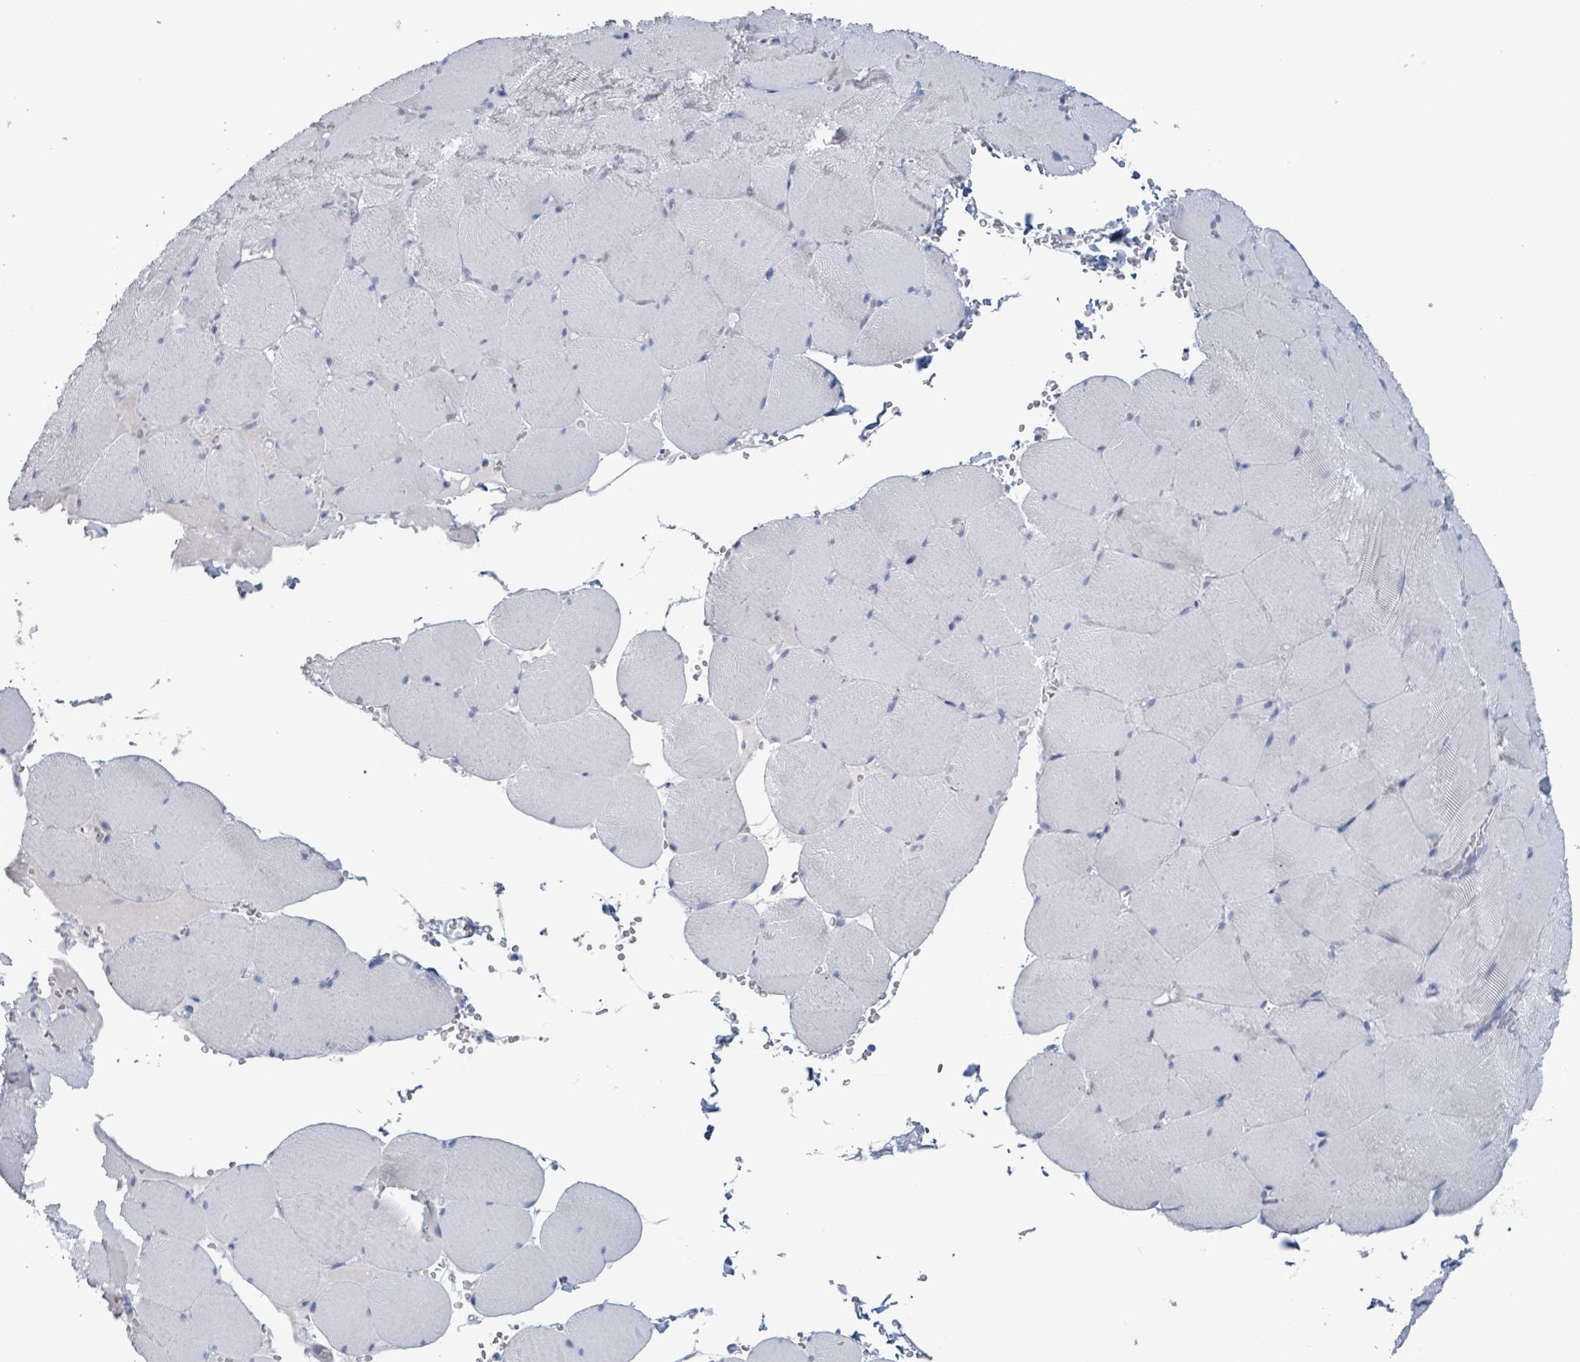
{"staining": {"intensity": "negative", "quantity": "none", "location": "none"}, "tissue": "skeletal muscle", "cell_type": "Myocytes", "image_type": "normal", "snomed": [{"axis": "morphology", "description": "Normal tissue, NOS"}, {"axis": "topography", "description": "Skeletal muscle"}, {"axis": "topography", "description": "Head-Neck"}], "caption": "There is no significant staining in myocytes of skeletal muscle. (DAB (3,3'-diaminobenzidine) immunohistochemistry, high magnification).", "gene": "PKLR", "patient": {"sex": "male", "age": 66}}